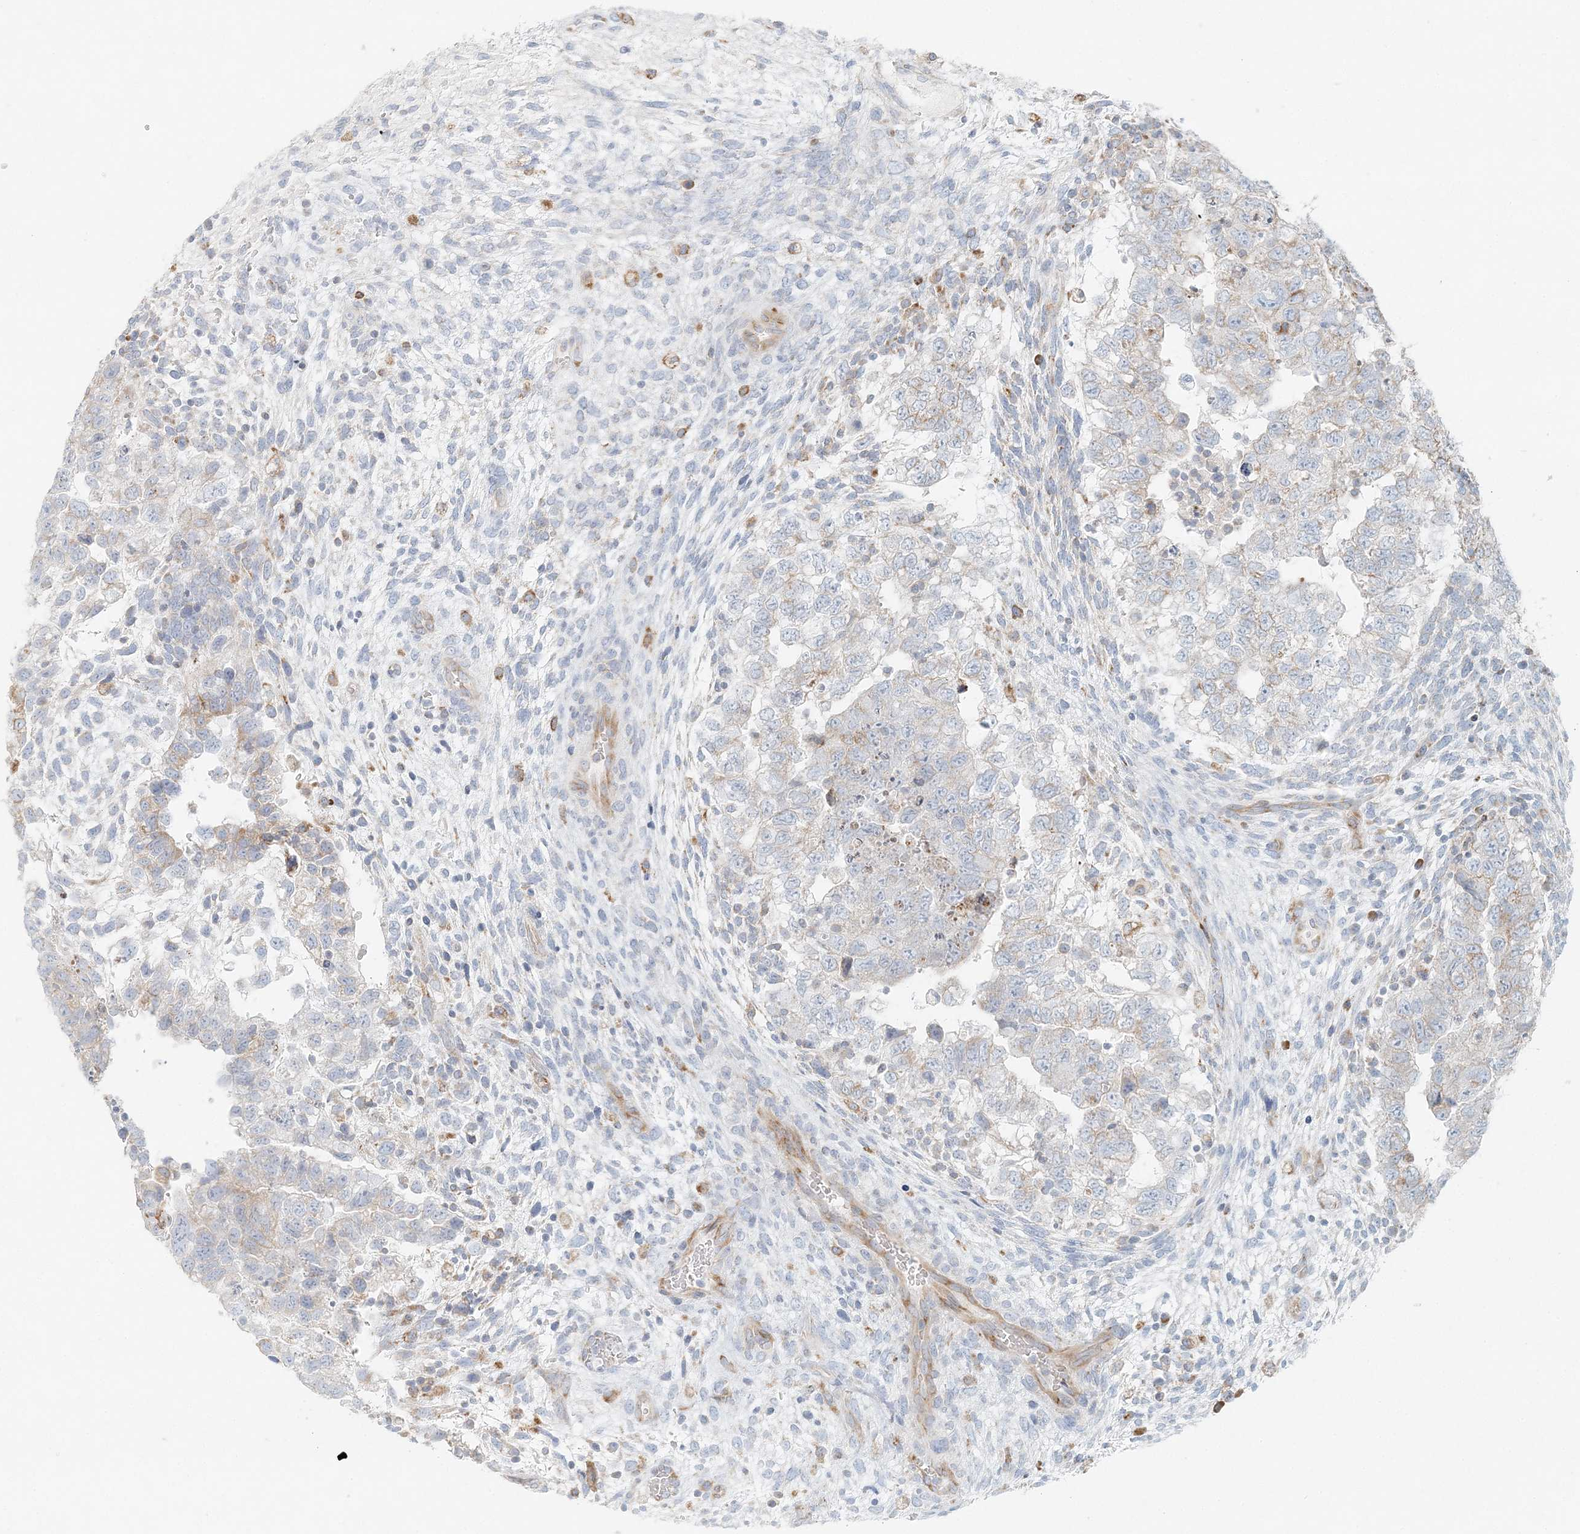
{"staining": {"intensity": "weak", "quantity": "<25%", "location": "cytoplasmic/membranous"}, "tissue": "testis cancer", "cell_type": "Tumor cells", "image_type": "cancer", "snomed": [{"axis": "morphology", "description": "Carcinoma, Embryonal, NOS"}, {"axis": "topography", "description": "Testis"}], "caption": "IHC image of neoplastic tissue: human embryonal carcinoma (testis) stained with DAB (3,3'-diaminobenzidine) shows no significant protein expression in tumor cells. (Immunohistochemistry, brightfield microscopy, high magnification).", "gene": "STK11IP", "patient": {"sex": "male", "age": 37}}